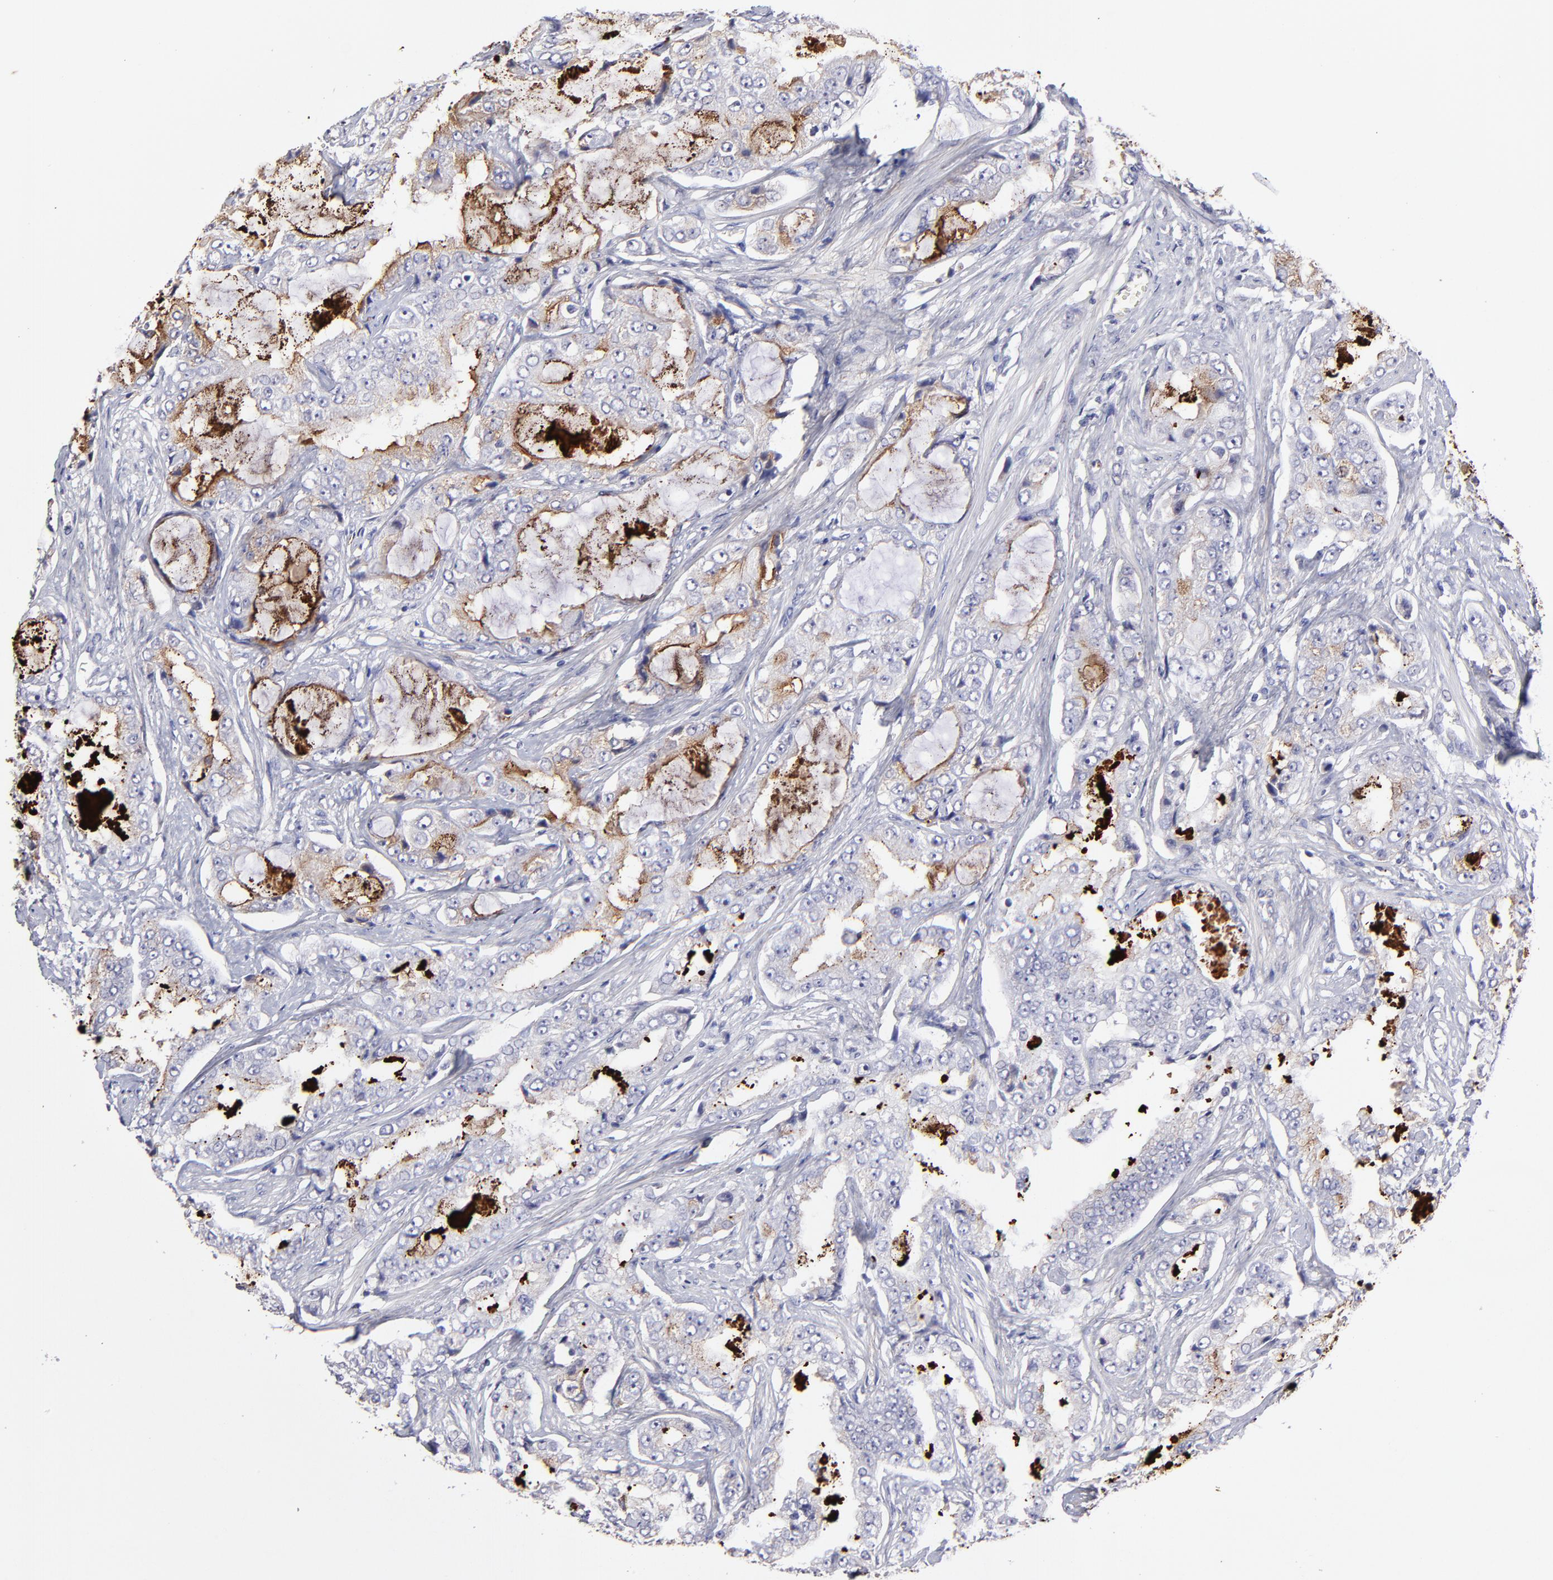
{"staining": {"intensity": "weak", "quantity": "<25%", "location": "cytoplasmic/membranous"}, "tissue": "prostate cancer", "cell_type": "Tumor cells", "image_type": "cancer", "snomed": [{"axis": "morphology", "description": "Adenocarcinoma, High grade"}, {"axis": "topography", "description": "Prostate"}], "caption": "Tumor cells show no significant expression in prostate cancer (high-grade adenocarcinoma).", "gene": "BTG2", "patient": {"sex": "male", "age": 73}}